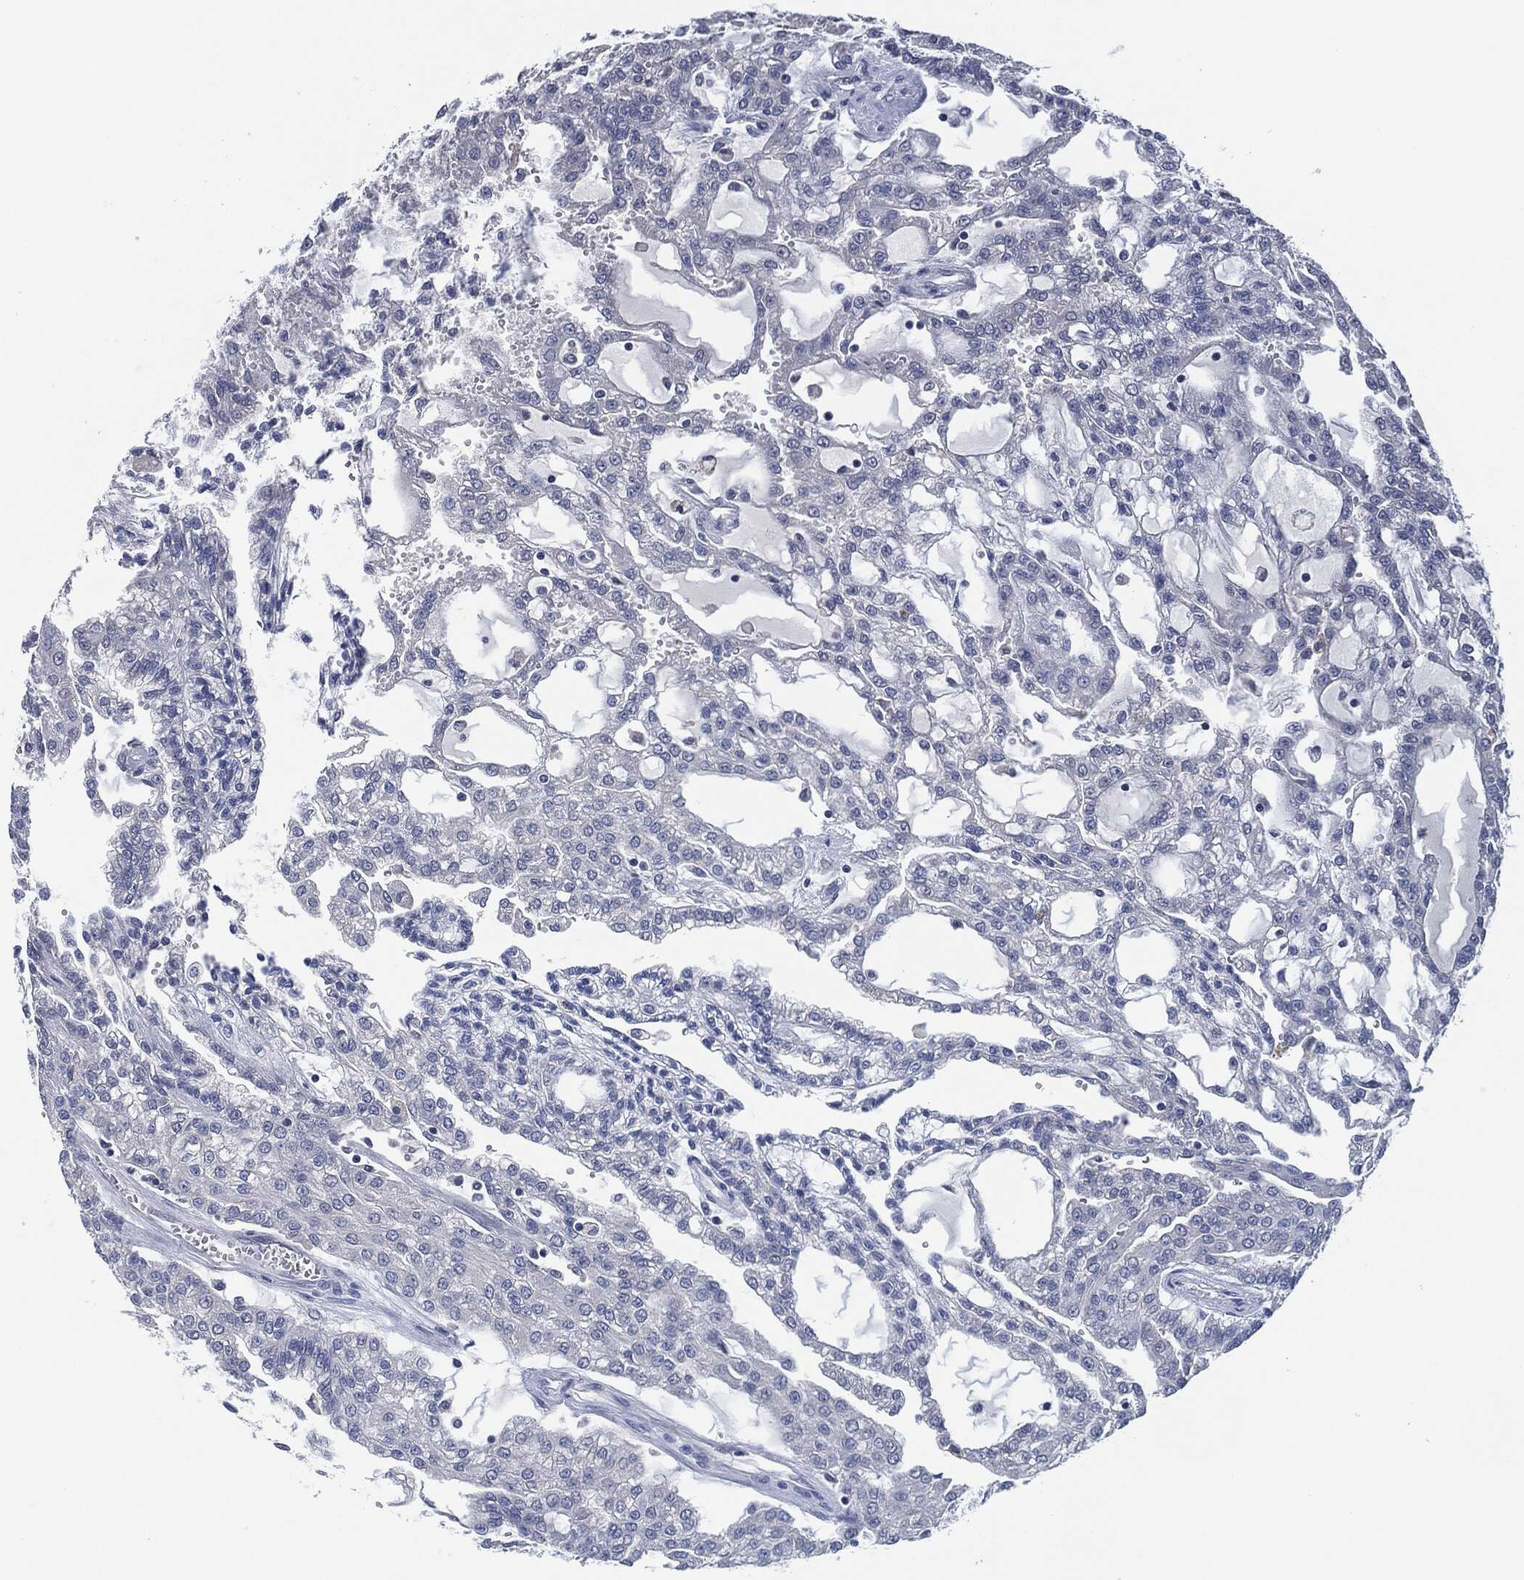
{"staining": {"intensity": "negative", "quantity": "none", "location": "none"}, "tissue": "renal cancer", "cell_type": "Tumor cells", "image_type": "cancer", "snomed": [{"axis": "morphology", "description": "Adenocarcinoma, NOS"}, {"axis": "topography", "description": "Kidney"}], "caption": "Immunohistochemistry of human renal cancer demonstrates no positivity in tumor cells.", "gene": "IL2RG", "patient": {"sex": "male", "age": 63}}